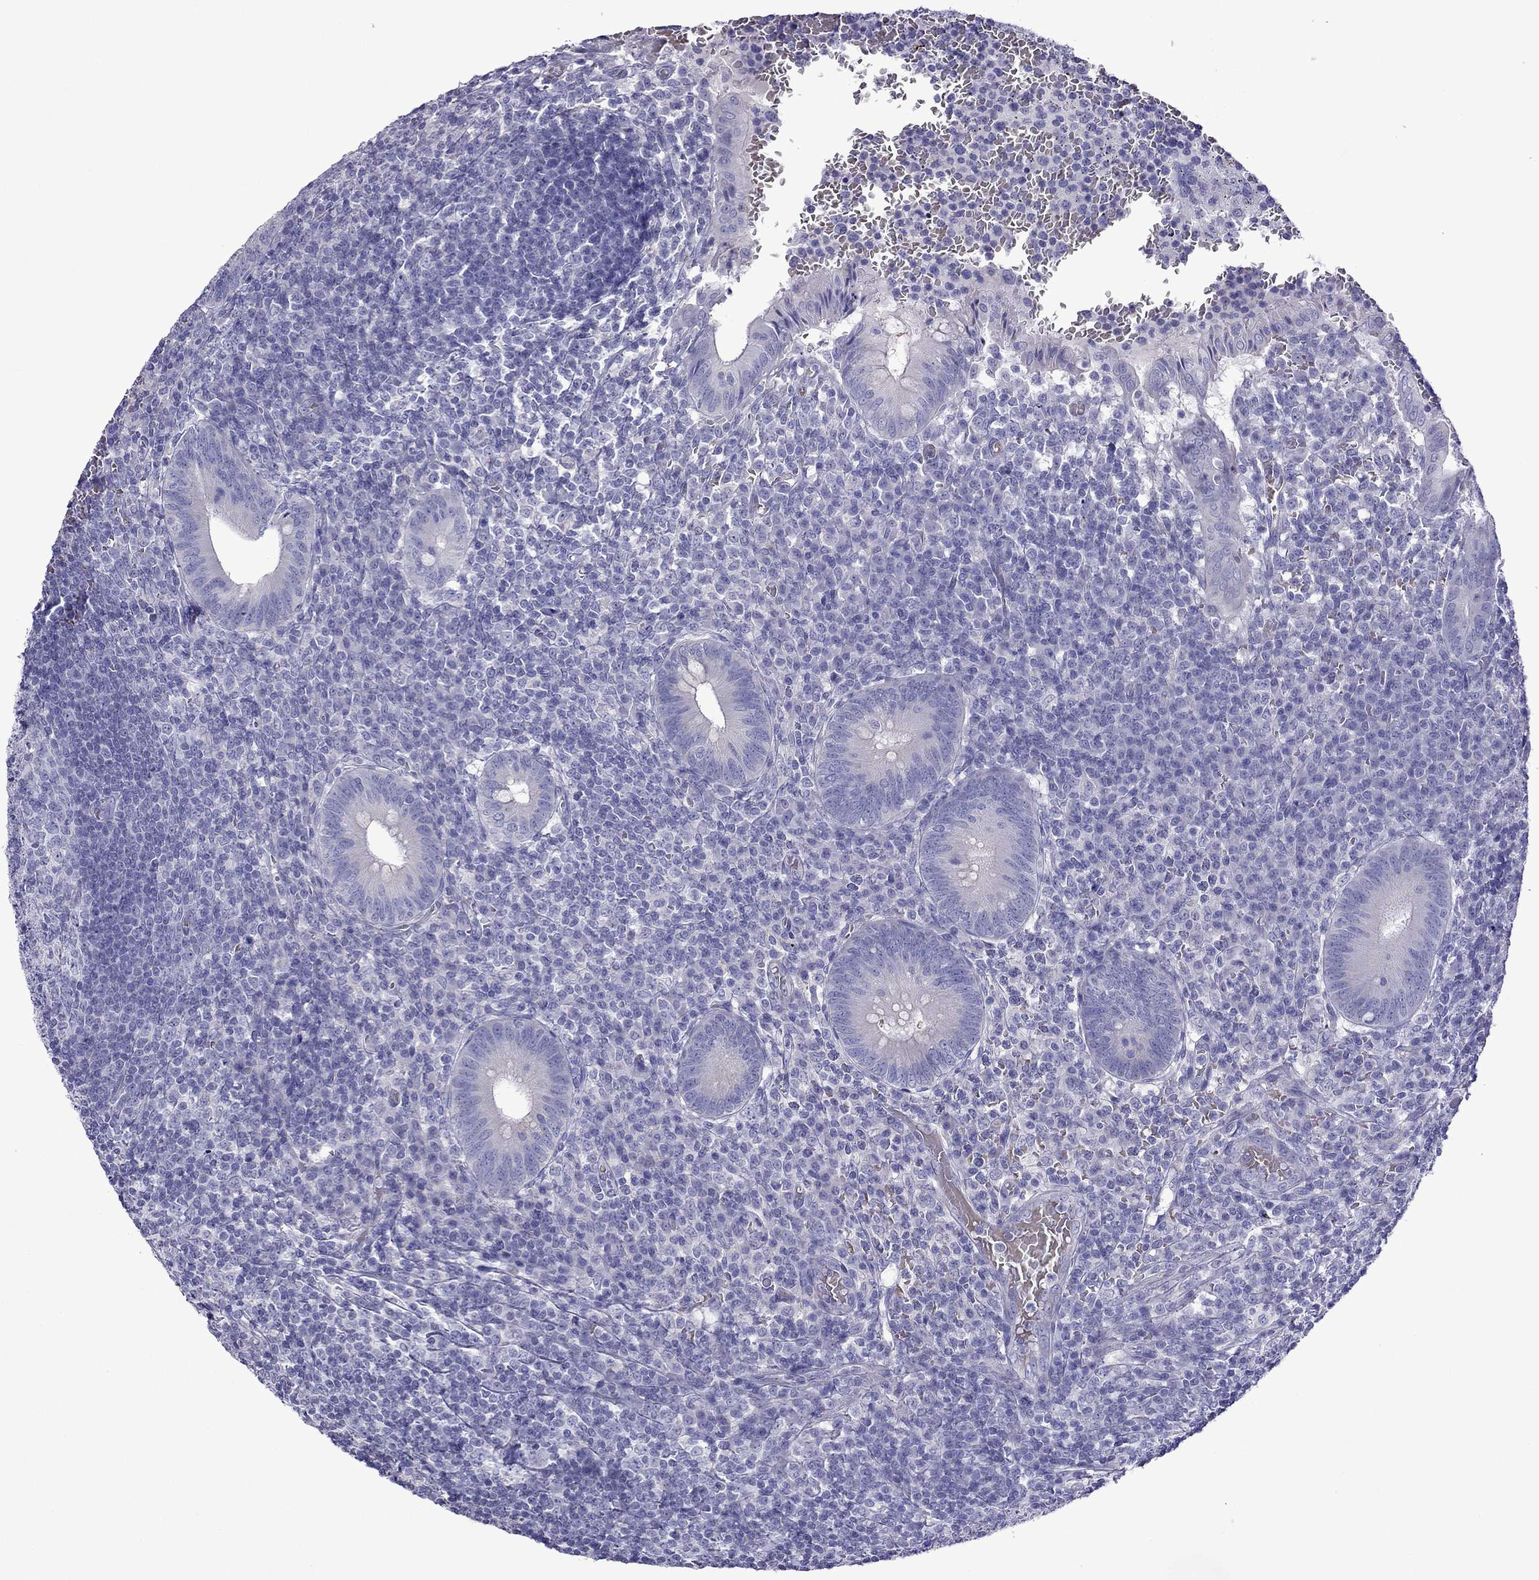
{"staining": {"intensity": "negative", "quantity": "none", "location": "none"}, "tissue": "appendix", "cell_type": "Glandular cells", "image_type": "normal", "snomed": [{"axis": "morphology", "description": "Normal tissue, NOS"}, {"axis": "topography", "description": "Appendix"}], "caption": "IHC micrograph of normal appendix: human appendix stained with DAB (3,3'-diaminobenzidine) reveals no significant protein staining in glandular cells.", "gene": "TDRD1", "patient": {"sex": "male", "age": 18}}